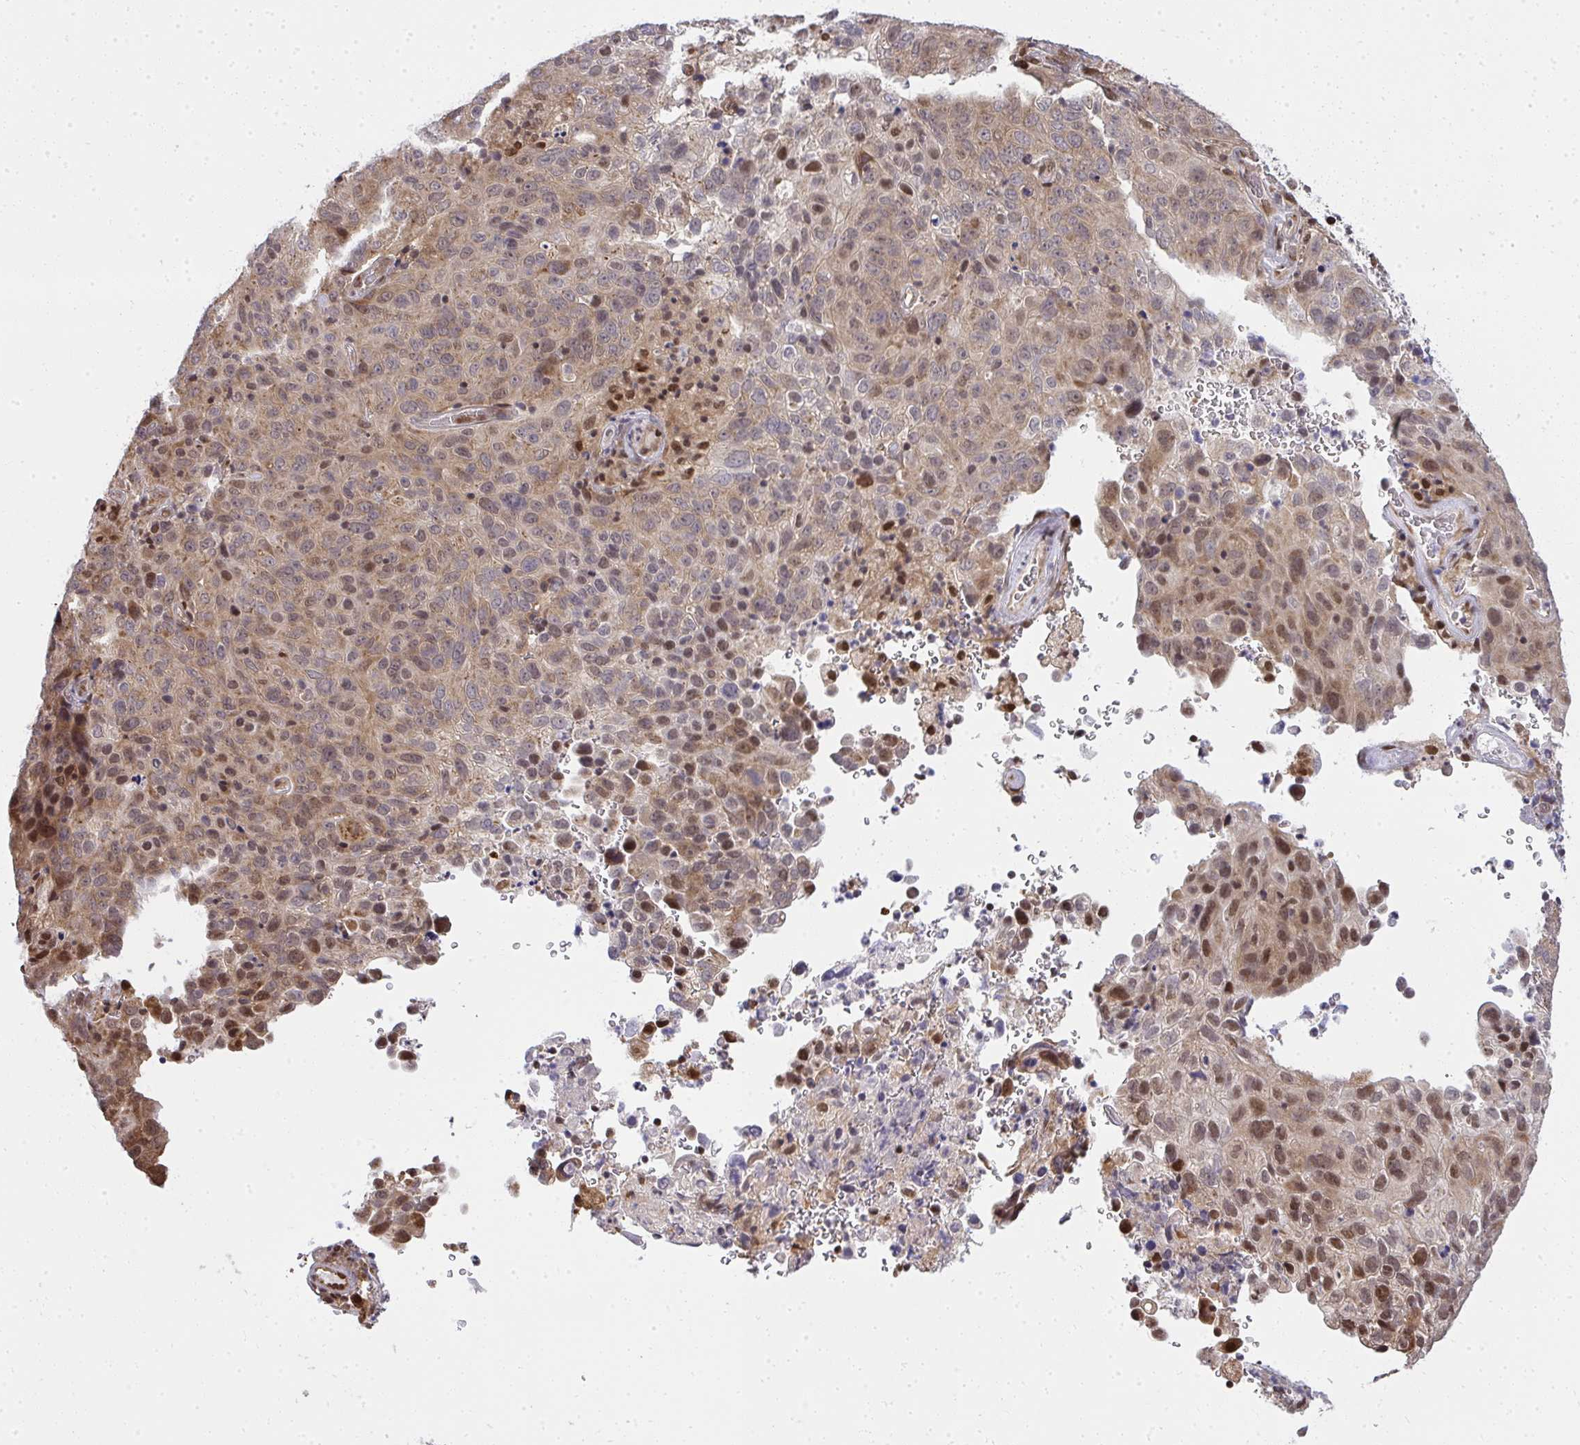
{"staining": {"intensity": "moderate", "quantity": "25%-75%", "location": "cytoplasmic/membranous,nuclear"}, "tissue": "cervical cancer", "cell_type": "Tumor cells", "image_type": "cancer", "snomed": [{"axis": "morphology", "description": "Squamous cell carcinoma, NOS"}, {"axis": "topography", "description": "Cervix"}], "caption": "Cervical cancer stained for a protein (brown) shows moderate cytoplasmic/membranous and nuclear positive positivity in about 25%-75% of tumor cells.", "gene": "PIGY", "patient": {"sex": "female", "age": 44}}